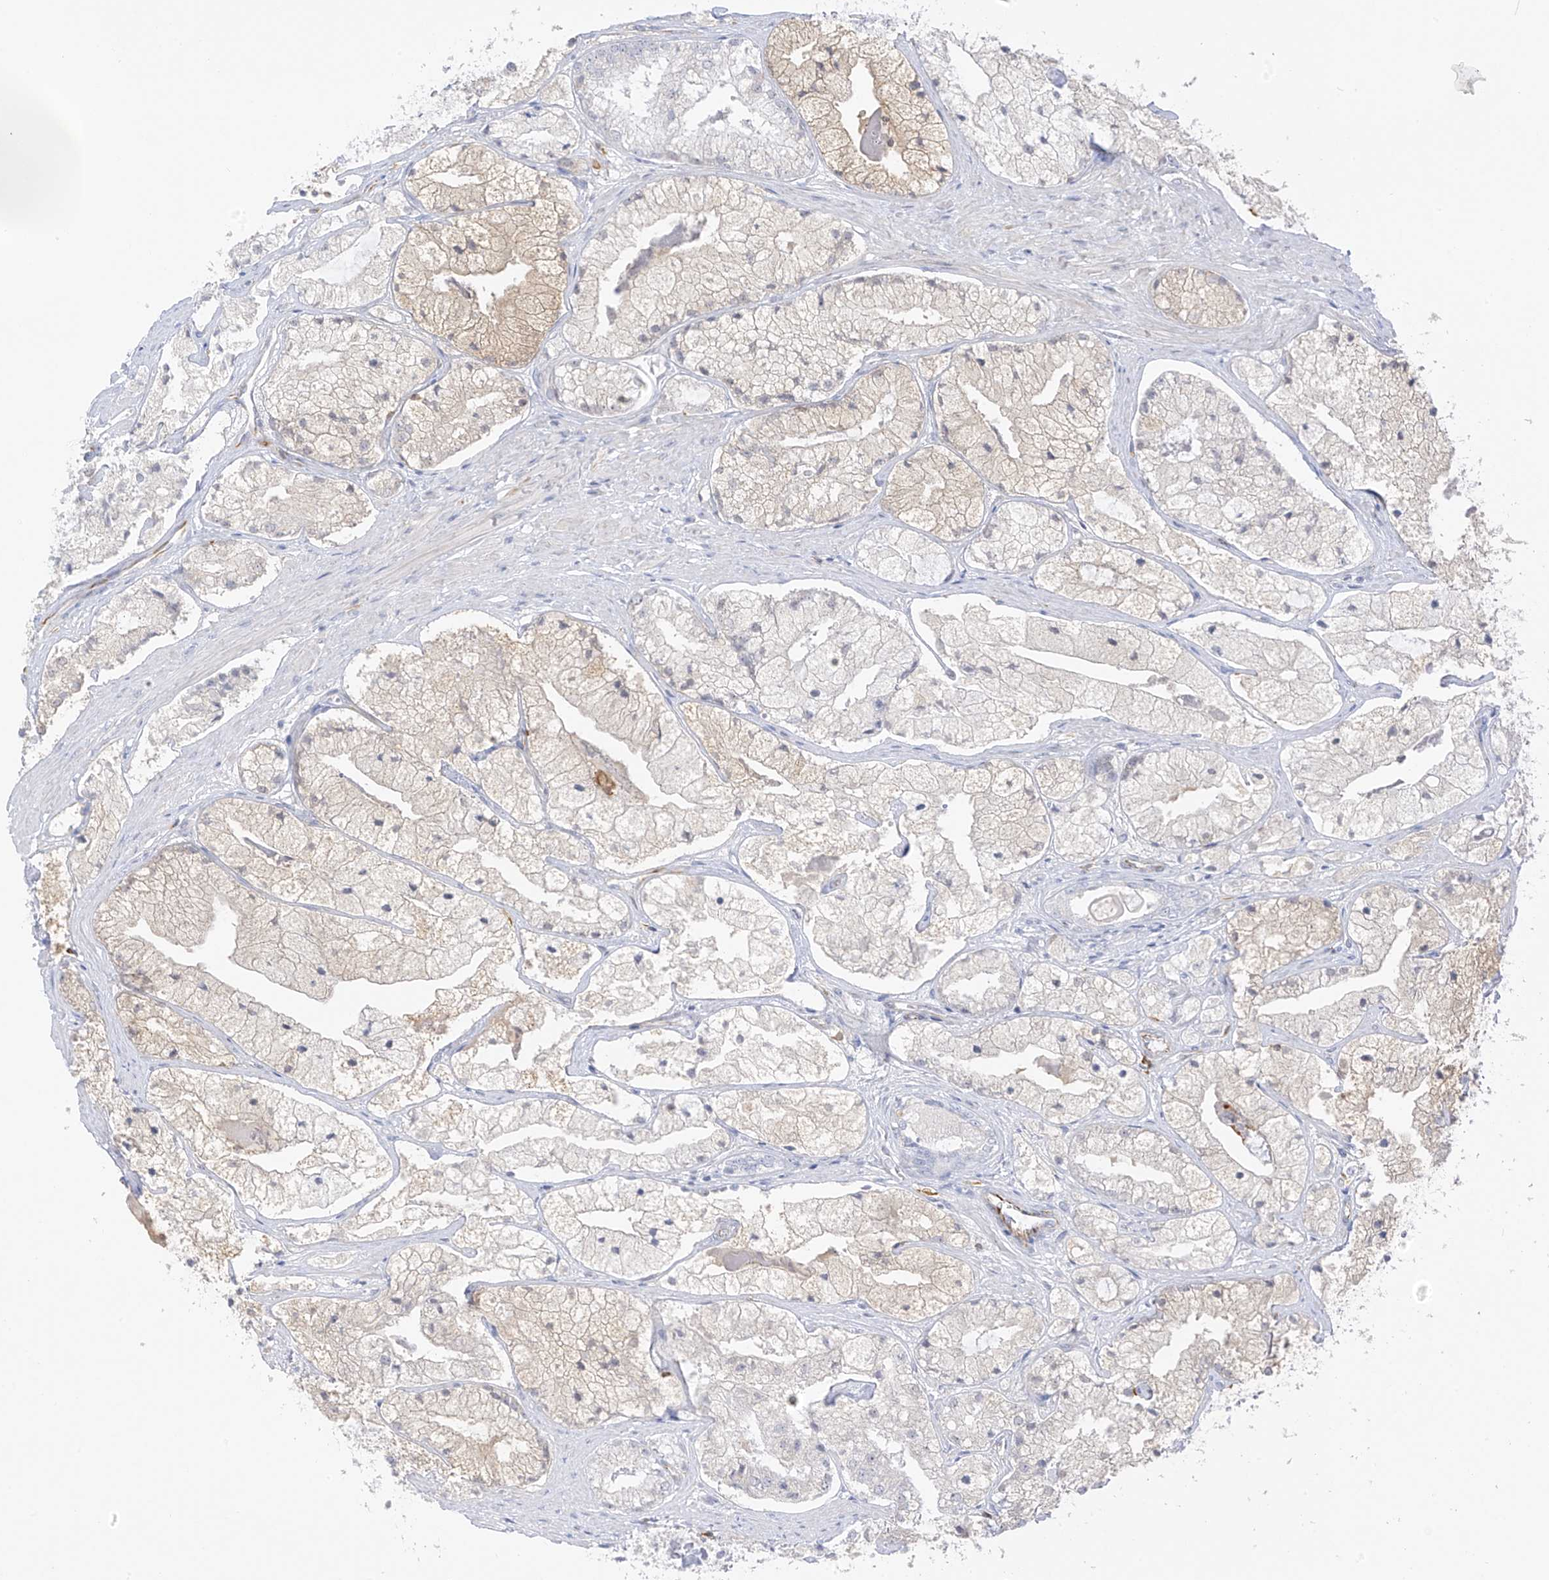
{"staining": {"intensity": "negative", "quantity": "none", "location": "none"}, "tissue": "prostate cancer", "cell_type": "Tumor cells", "image_type": "cancer", "snomed": [{"axis": "morphology", "description": "Adenocarcinoma, High grade"}, {"axis": "topography", "description": "Prostate"}], "caption": "Immunohistochemistry histopathology image of neoplastic tissue: human prostate cancer stained with DAB (3,3'-diaminobenzidine) displays no significant protein expression in tumor cells.", "gene": "HS6ST2", "patient": {"sex": "male", "age": 50}}